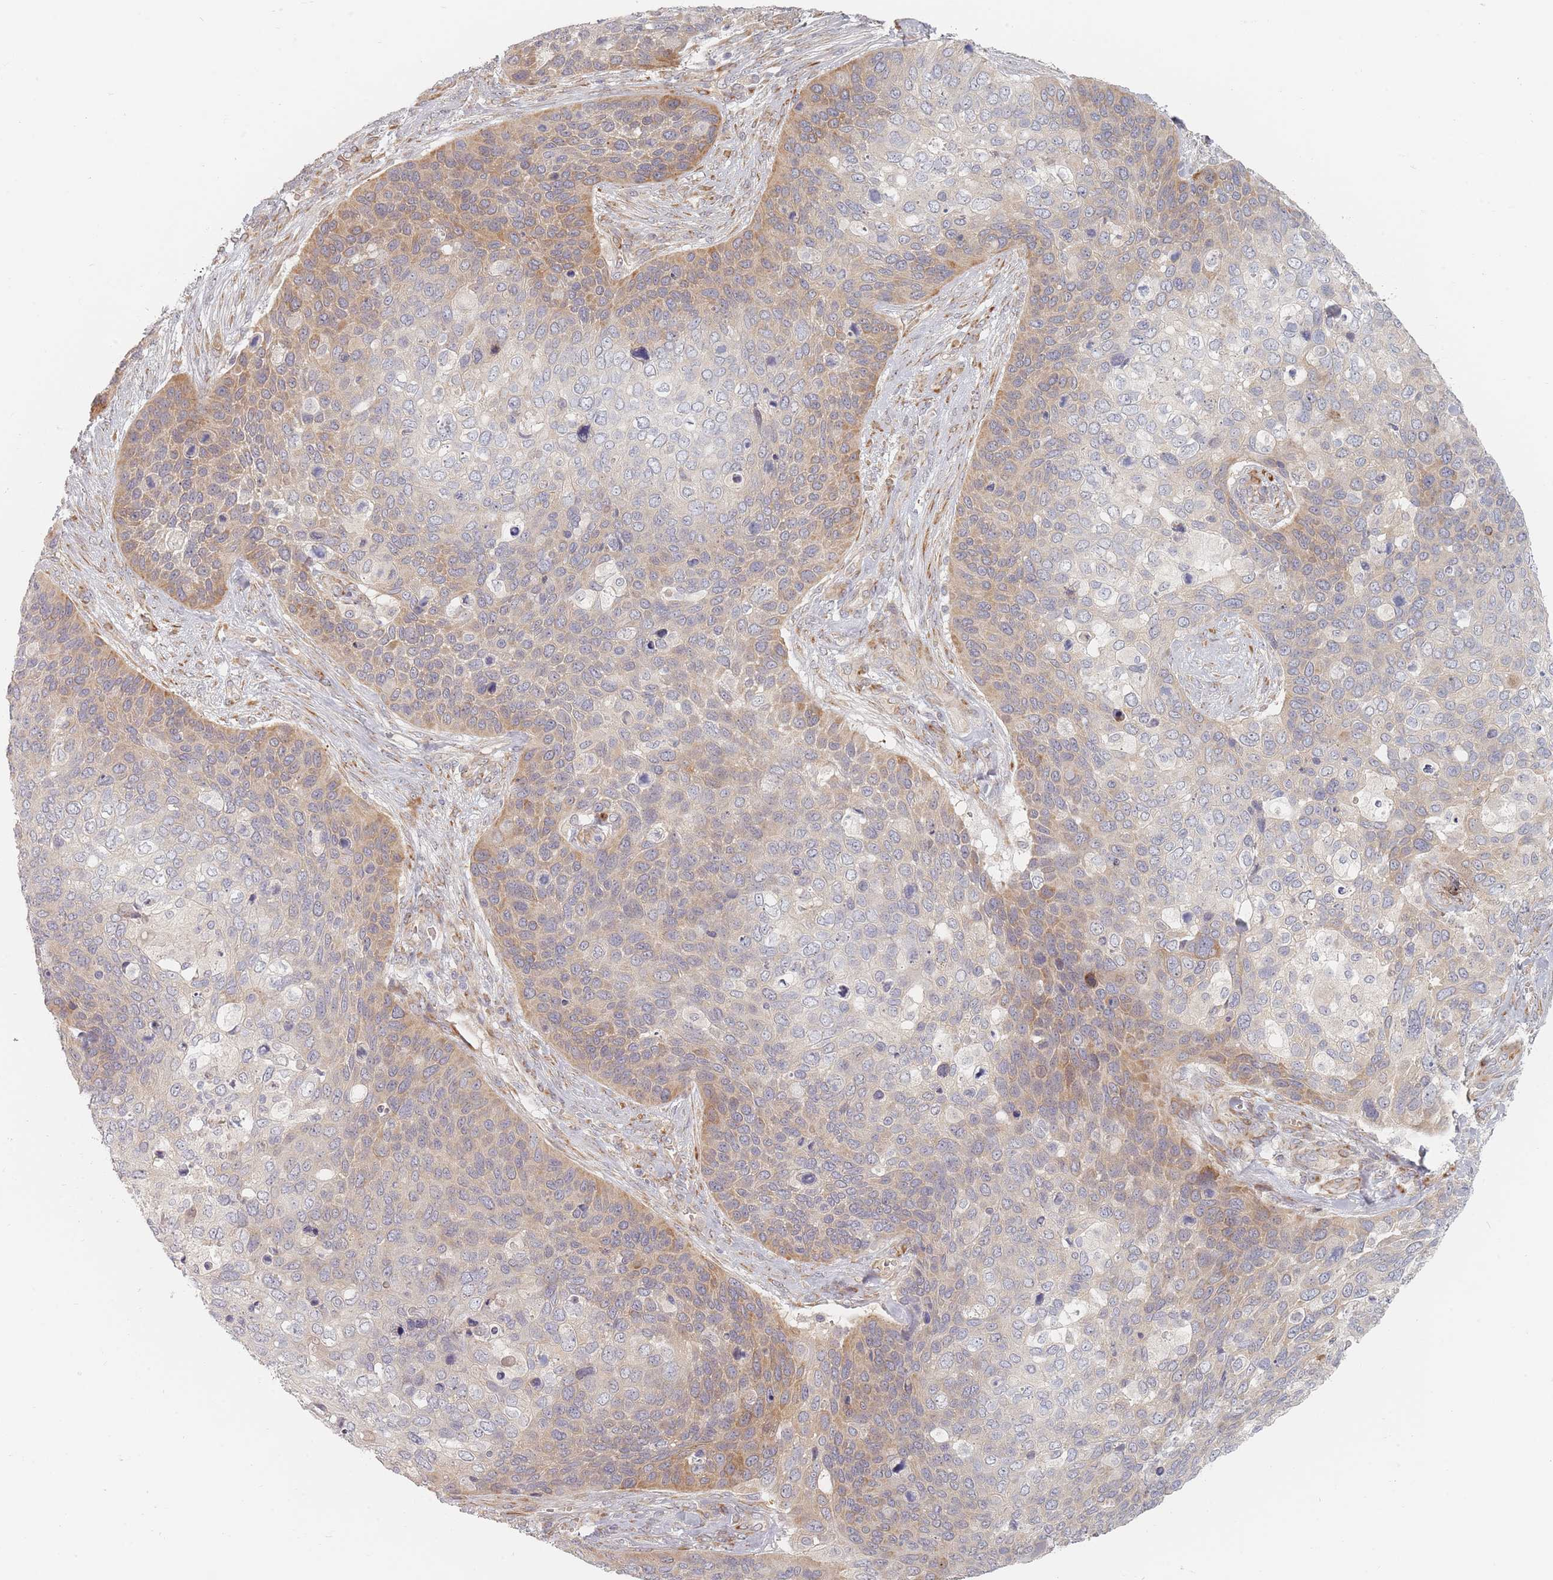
{"staining": {"intensity": "moderate", "quantity": "25%-75%", "location": "cytoplasmic/membranous"}, "tissue": "skin cancer", "cell_type": "Tumor cells", "image_type": "cancer", "snomed": [{"axis": "morphology", "description": "Basal cell carcinoma"}, {"axis": "topography", "description": "Skin"}], "caption": "Brown immunohistochemical staining in human skin cancer (basal cell carcinoma) exhibits moderate cytoplasmic/membranous positivity in approximately 25%-75% of tumor cells. (DAB (3,3'-diaminobenzidine) = brown stain, brightfield microscopy at high magnification).", "gene": "ZKSCAN7", "patient": {"sex": "female", "age": 74}}